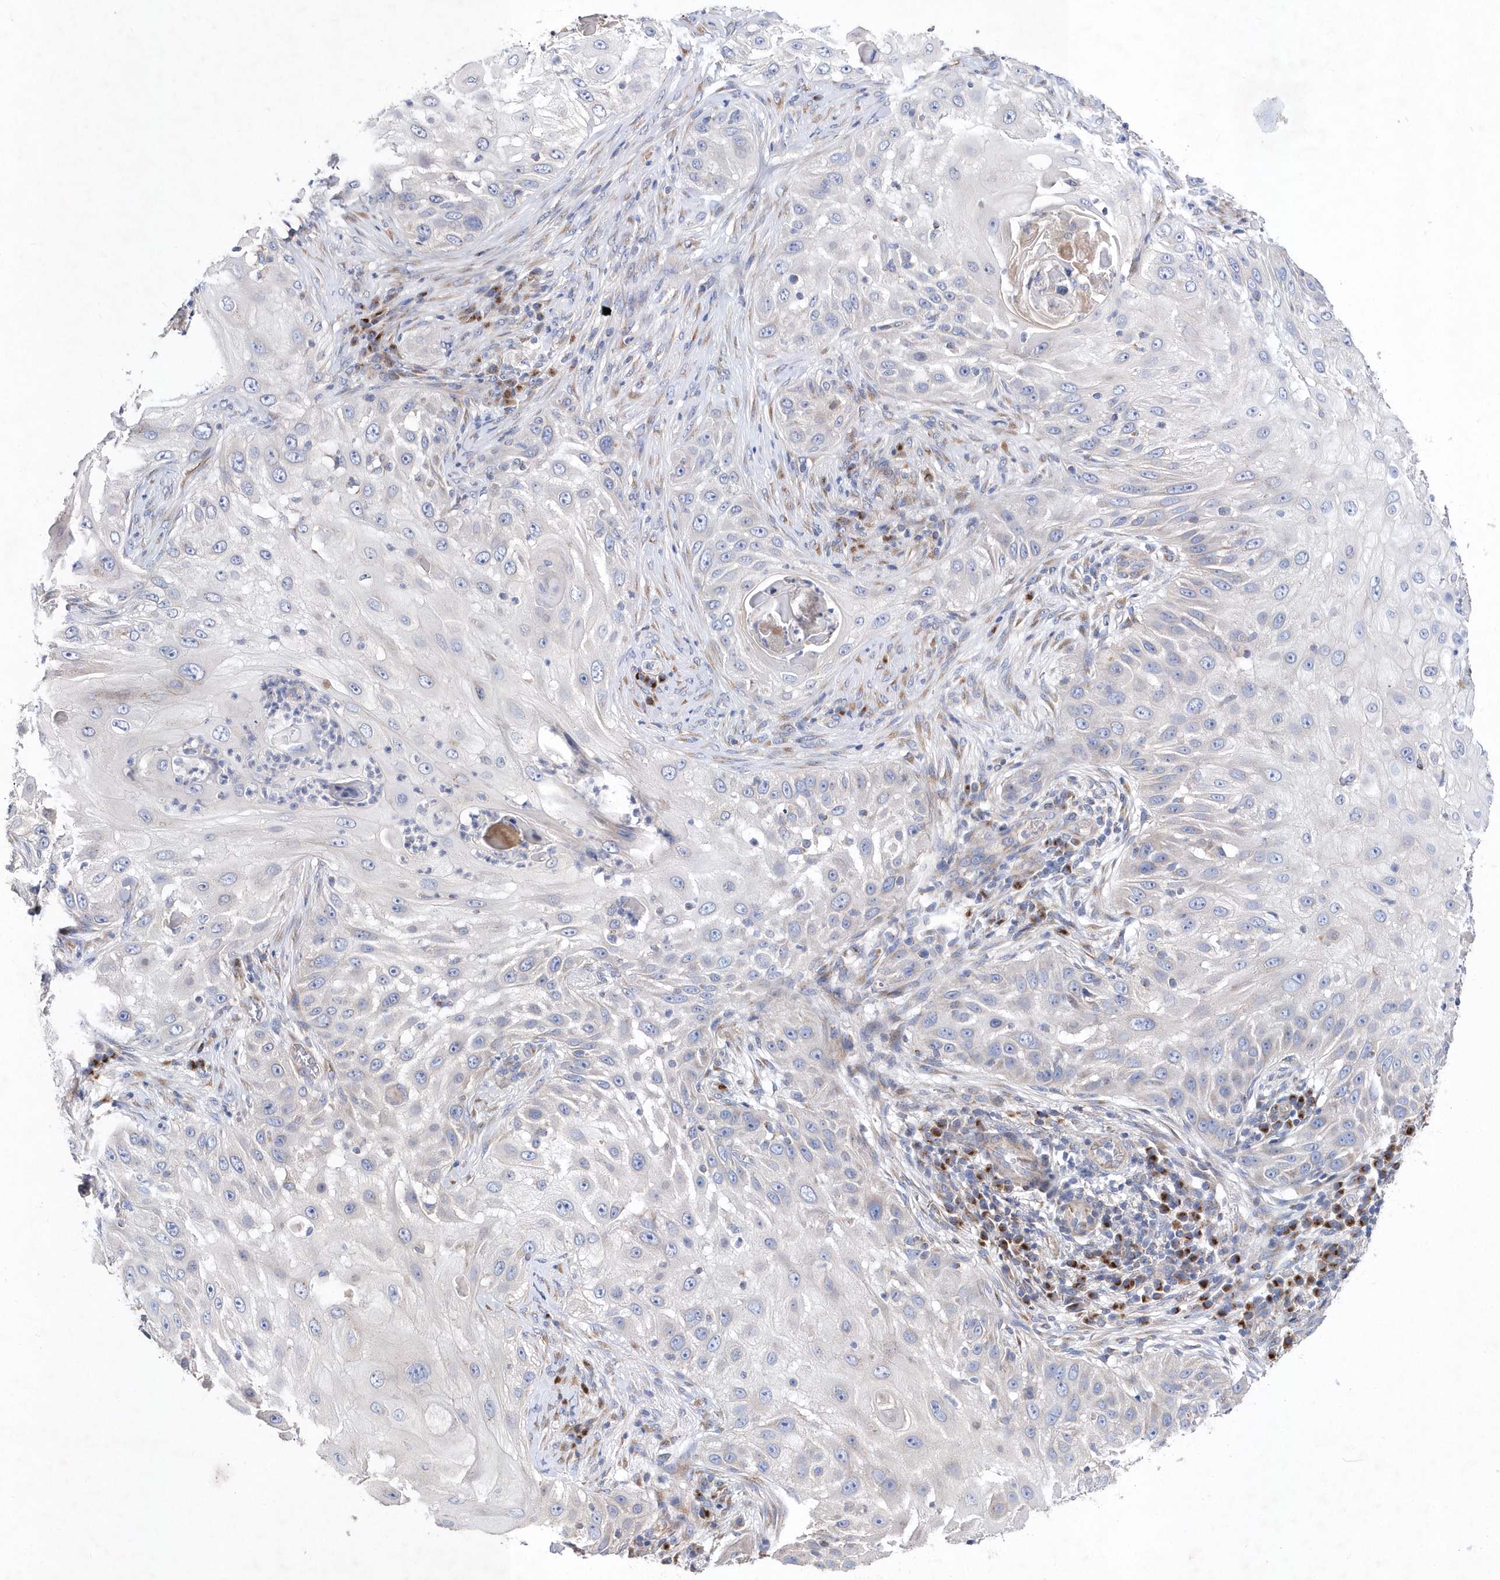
{"staining": {"intensity": "negative", "quantity": "none", "location": "none"}, "tissue": "skin cancer", "cell_type": "Tumor cells", "image_type": "cancer", "snomed": [{"axis": "morphology", "description": "Squamous cell carcinoma, NOS"}, {"axis": "topography", "description": "Skin"}], "caption": "The IHC image has no significant expression in tumor cells of squamous cell carcinoma (skin) tissue.", "gene": "METTL8", "patient": {"sex": "female", "age": 44}}